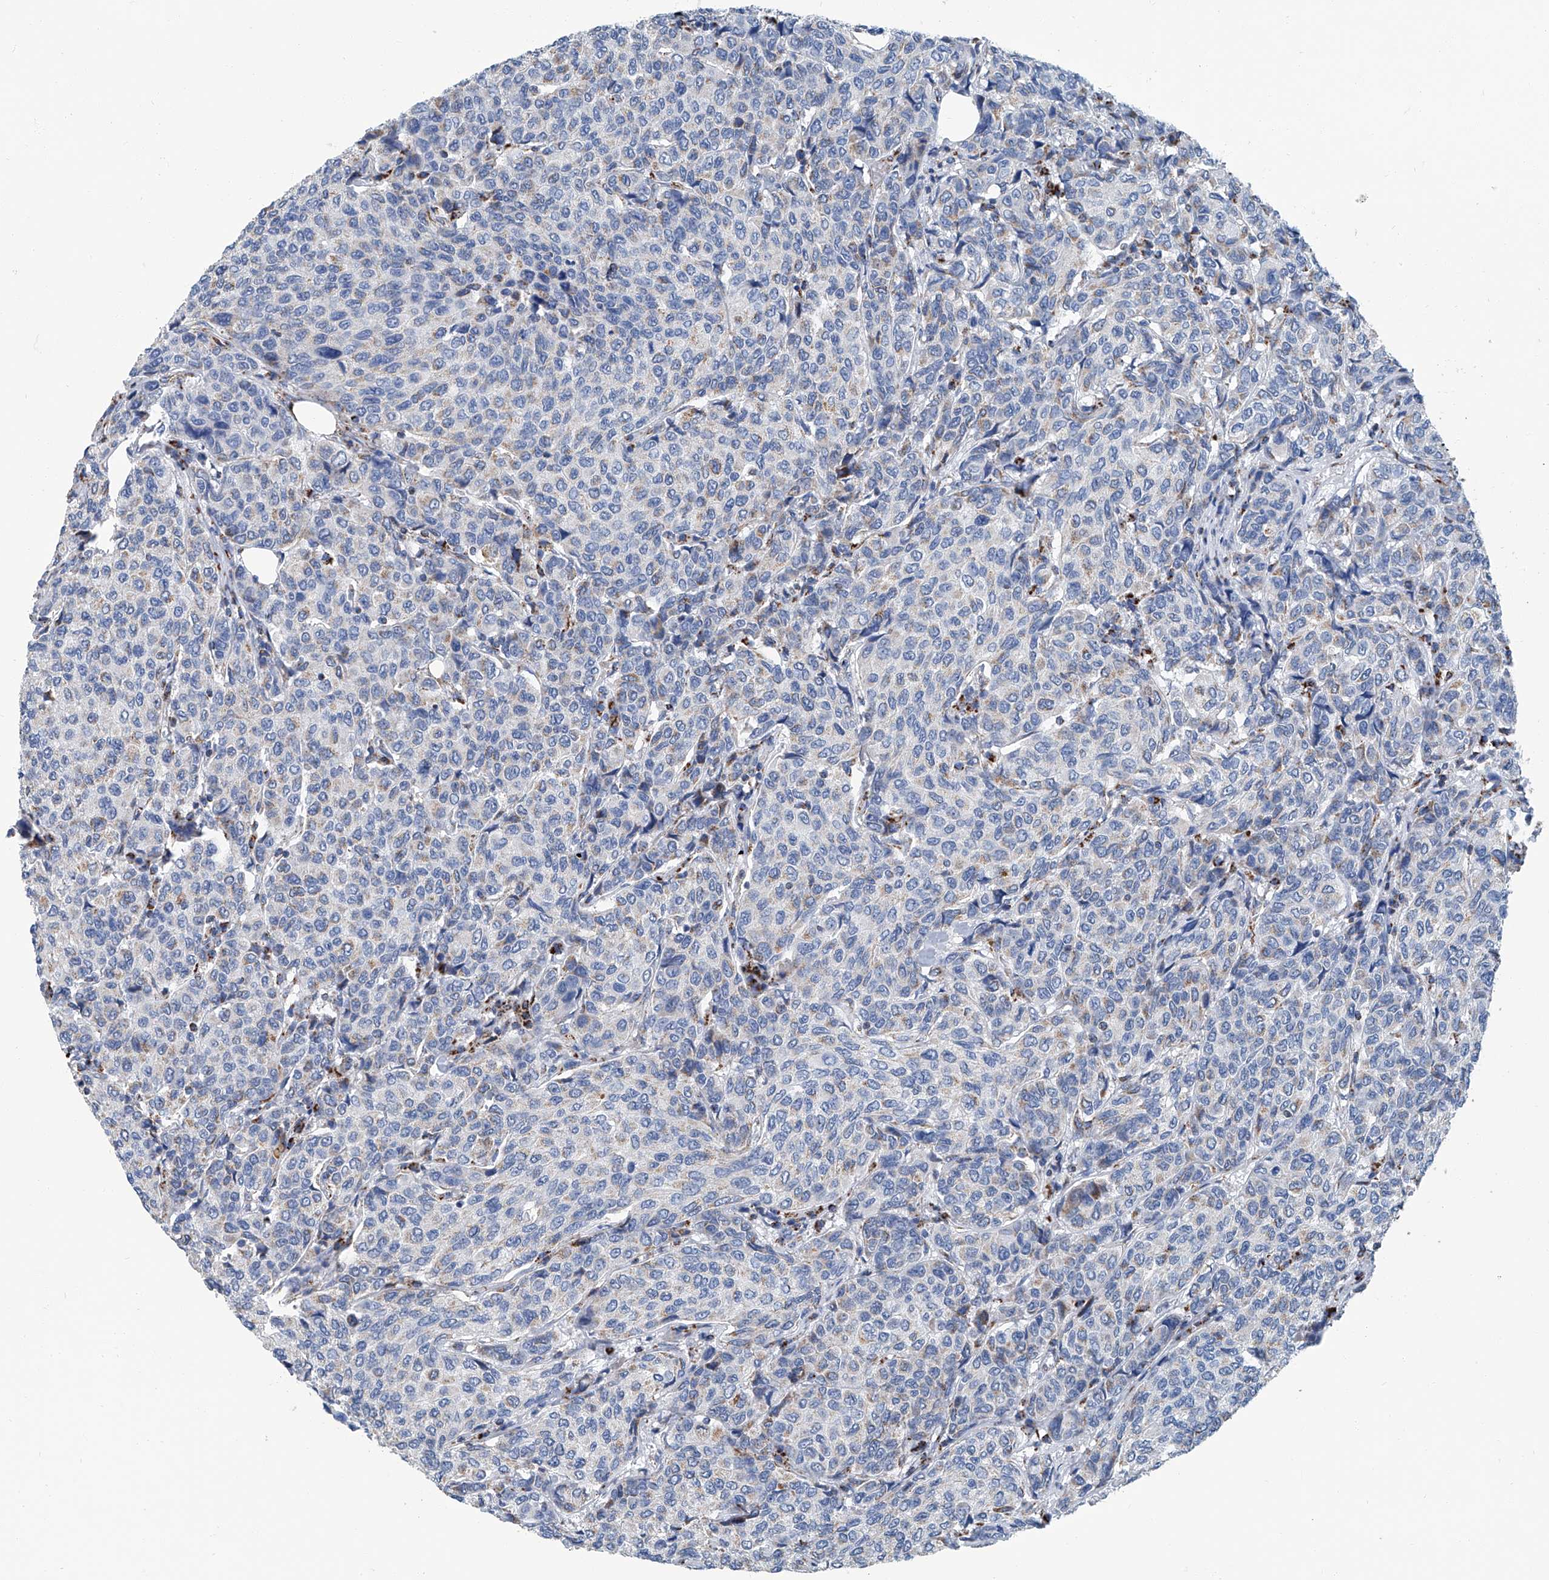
{"staining": {"intensity": "negative", "quantity": "none", "location": "none"}, "tissue": "breast cancer", "cell_type": "Tumor cells", "image_type": "cancer", "snomed": [{"axis": "morphology", "description": "Duct carcinoma"}, {"axis": "topography", "description": "Breast"}], "caption": "Tumor cells show no significant expression in infiltrating ductal carcinoma (breast). (Immunohistochemistry, brightfield microscopy, high magnification).", "gene": "MT-ND1", "patient": {"sex": "female", "age": 55}}